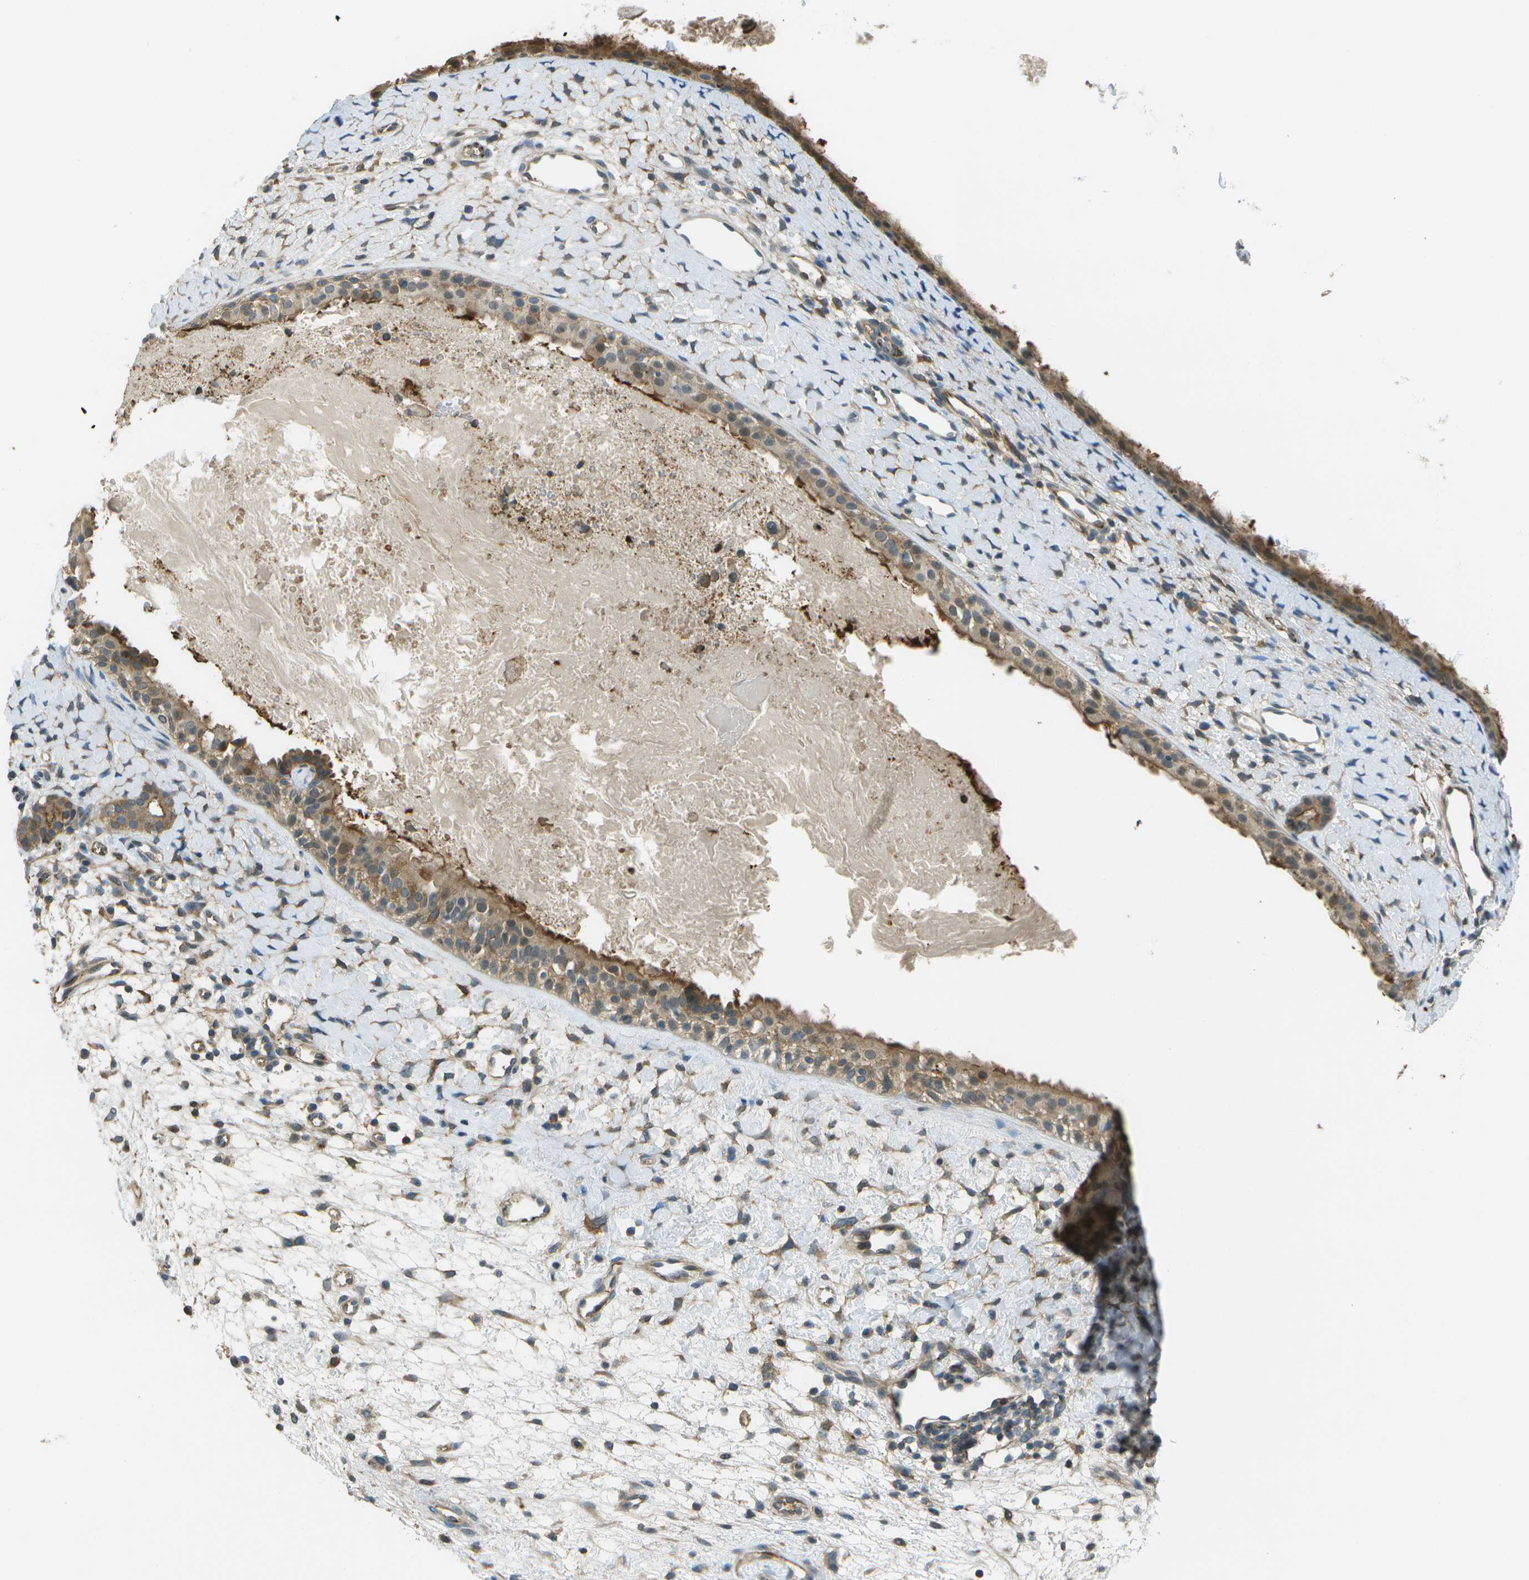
{"staining": {"intensity": "moderate", "quantity": ">75%", "location": "cytoplasmic/membranous"}, "tissue": "nasopharynx", "cell_type": "Respiratory epithelial cells", "image_type": "normal", "snomed": [{"axis": "morphology", "description": "Normal tissue, NOS"}, {"axis": "topography", "description": "Nasopharynx"}], "caption": "Brown immunohistochemical staining in benign human nasopharynx reveals moderate cytoplasmic/membranous expression in about >75% of respiratory epithelial cells.", "gene": "LRRC66", "patient": {"sex": "male", "age": 22}}